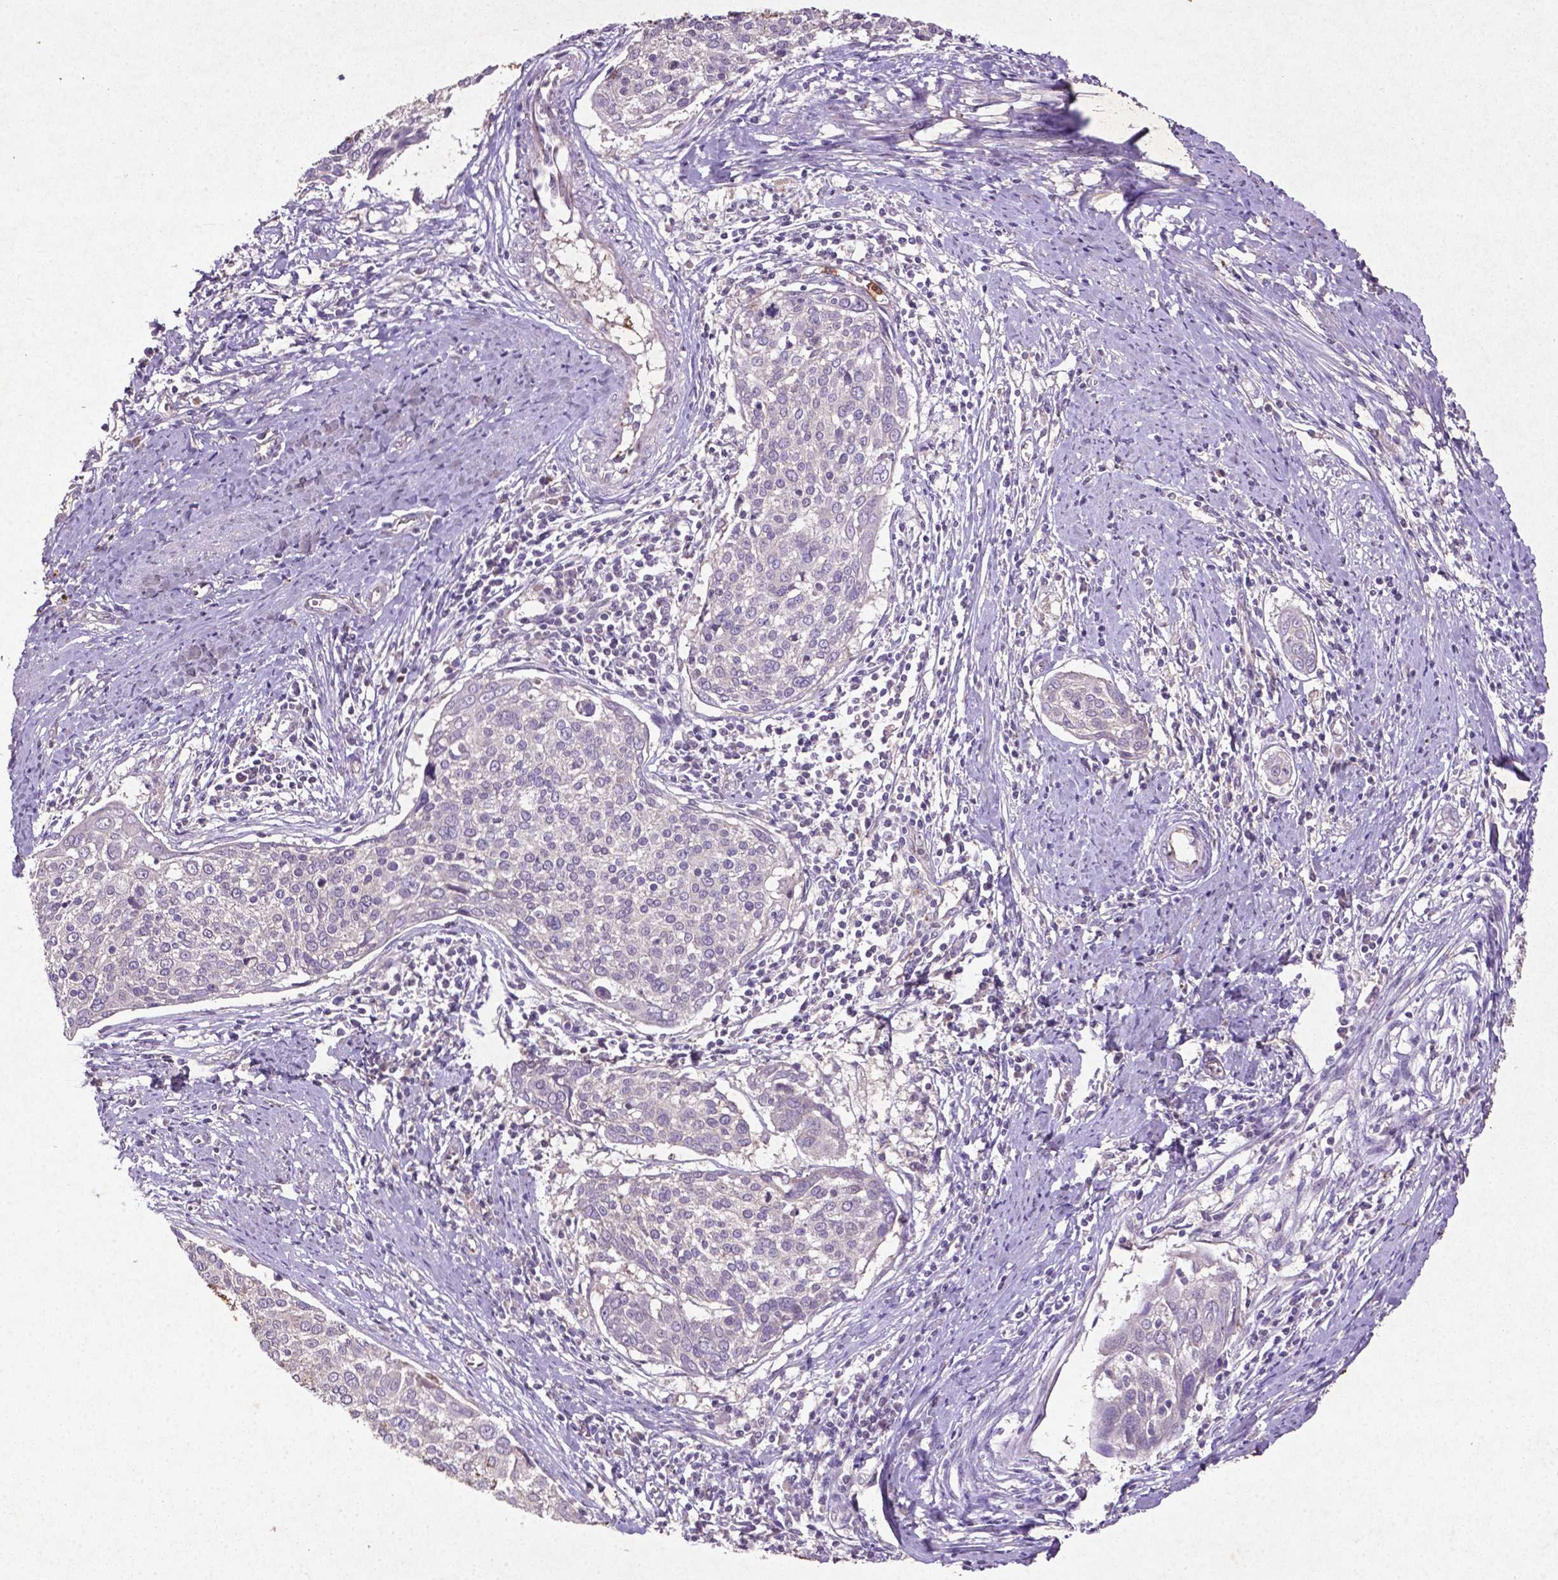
{"staining": {"intensity": "moderate", "quantity": "<25%", "location": "cytoplasmic/membranous"}, "tissue": "cervical cancer", "cell_type": "Tumor cells", "image_type": "cancer", "snomed": [{"axis": "morphology", "description": "Squamous cell carcinoma, NOS"}, {"axis": "topography", "description": "Cervix"}], "caption": "A brown stain shows moderate cytoplasmic/membranous positivity of a protein in human squamous cell carcinoma (cervical) tumor cells.", "gene": "MTOR", "patient": {"sex": "female", "age": 39}}